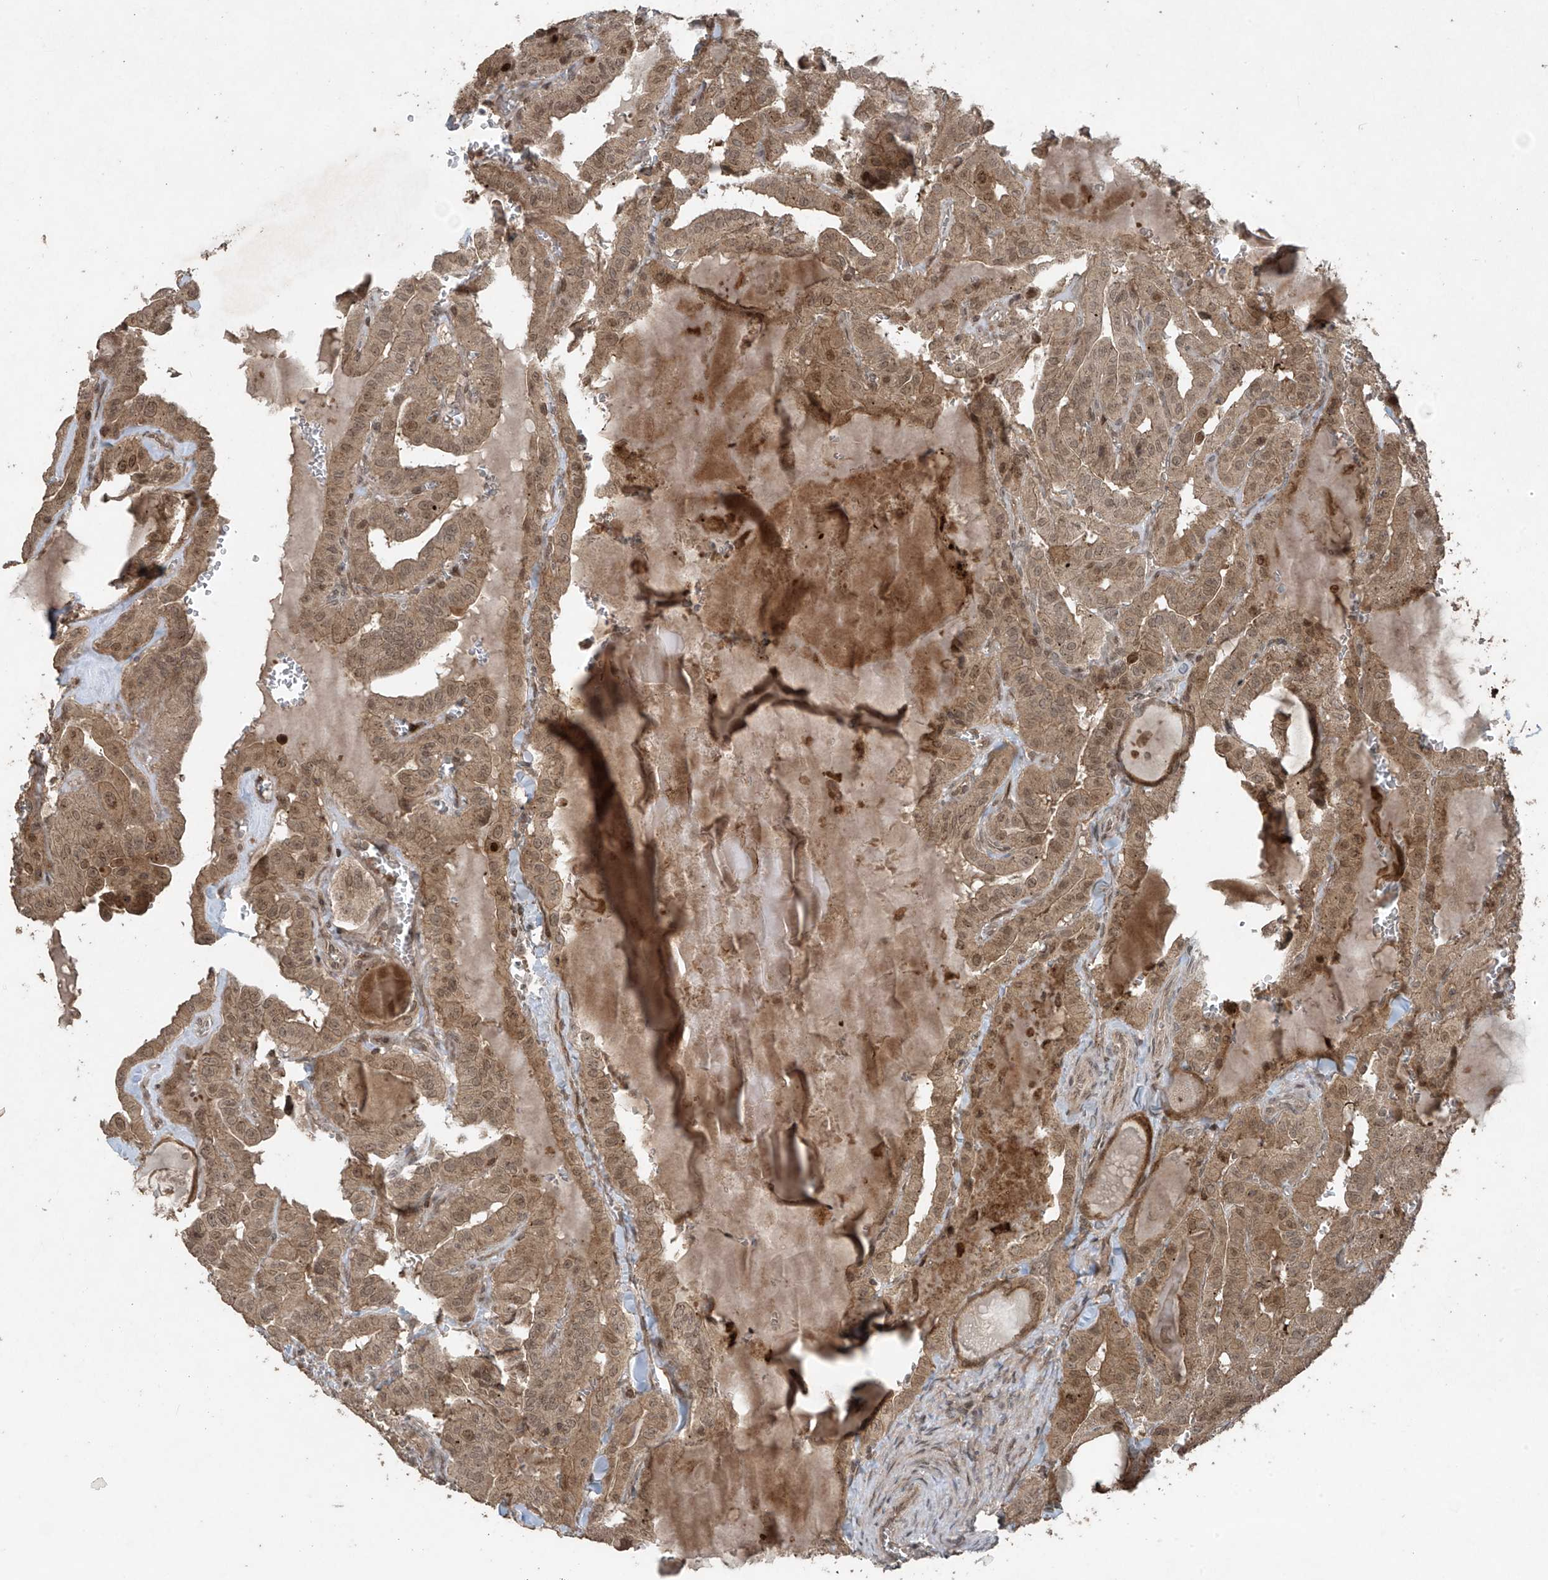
{"staining": {"intensity": "moderate", "quantity": ">75%", "location": "cytoplasmic/membranous,nuclear"}, "tissue": "thyroid cancer", "cell_type": "Tumor cells", "image_type": "cancer", "snomed": [{"axis": "morphology", "description": "Papillary adenocarcinoma, NOS"}, {"axis": "topography", "description": "Thyroid gland"}], "caption": "Human thyroid cancer stained with a brown dye demonstrates moderate cytoplasmic/membranous and nuclear positive positivity in about >75% of tumor cells.", "gene": "PGPEP1", "patient": {"sex": "male", "age": 52}}